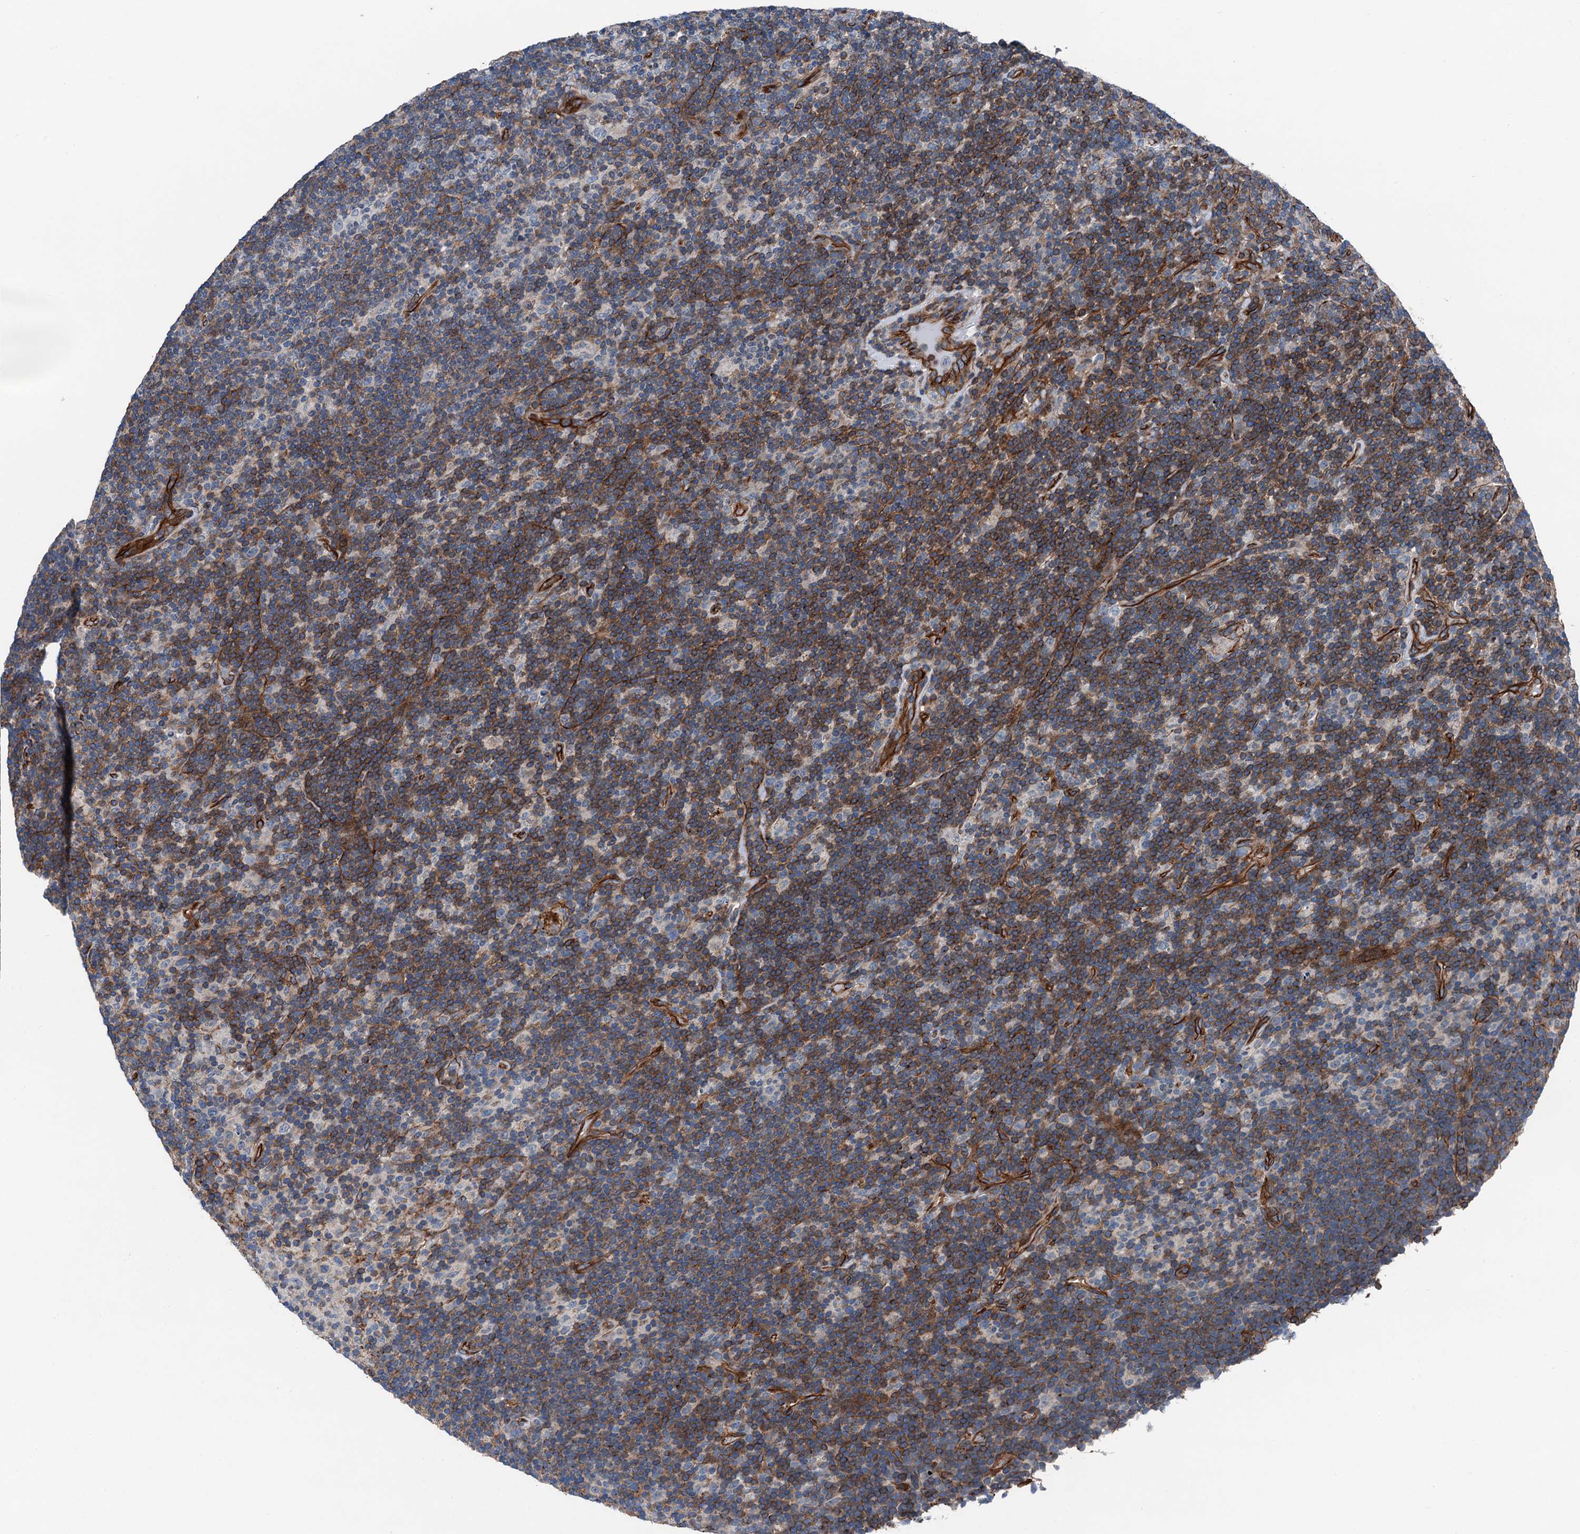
{"staining": {"intensity": "negative", "quantity": "none", "location": "none"}, "tissue": "lymphoma", "cell_type": "Tumor cells", "image_type": "cancer", "snomed": [{"axis": "morphology", "description": "Hodgkin's disease, NOS"}, {"axis": "topography", "description": "Lymph node"}], "caption": "This is an IHC photomicrograph of human lymphoma. There is no staining in tumor cells.", "gene": "NMRAL1", "patient": {"sex": "female", "age": 57}}